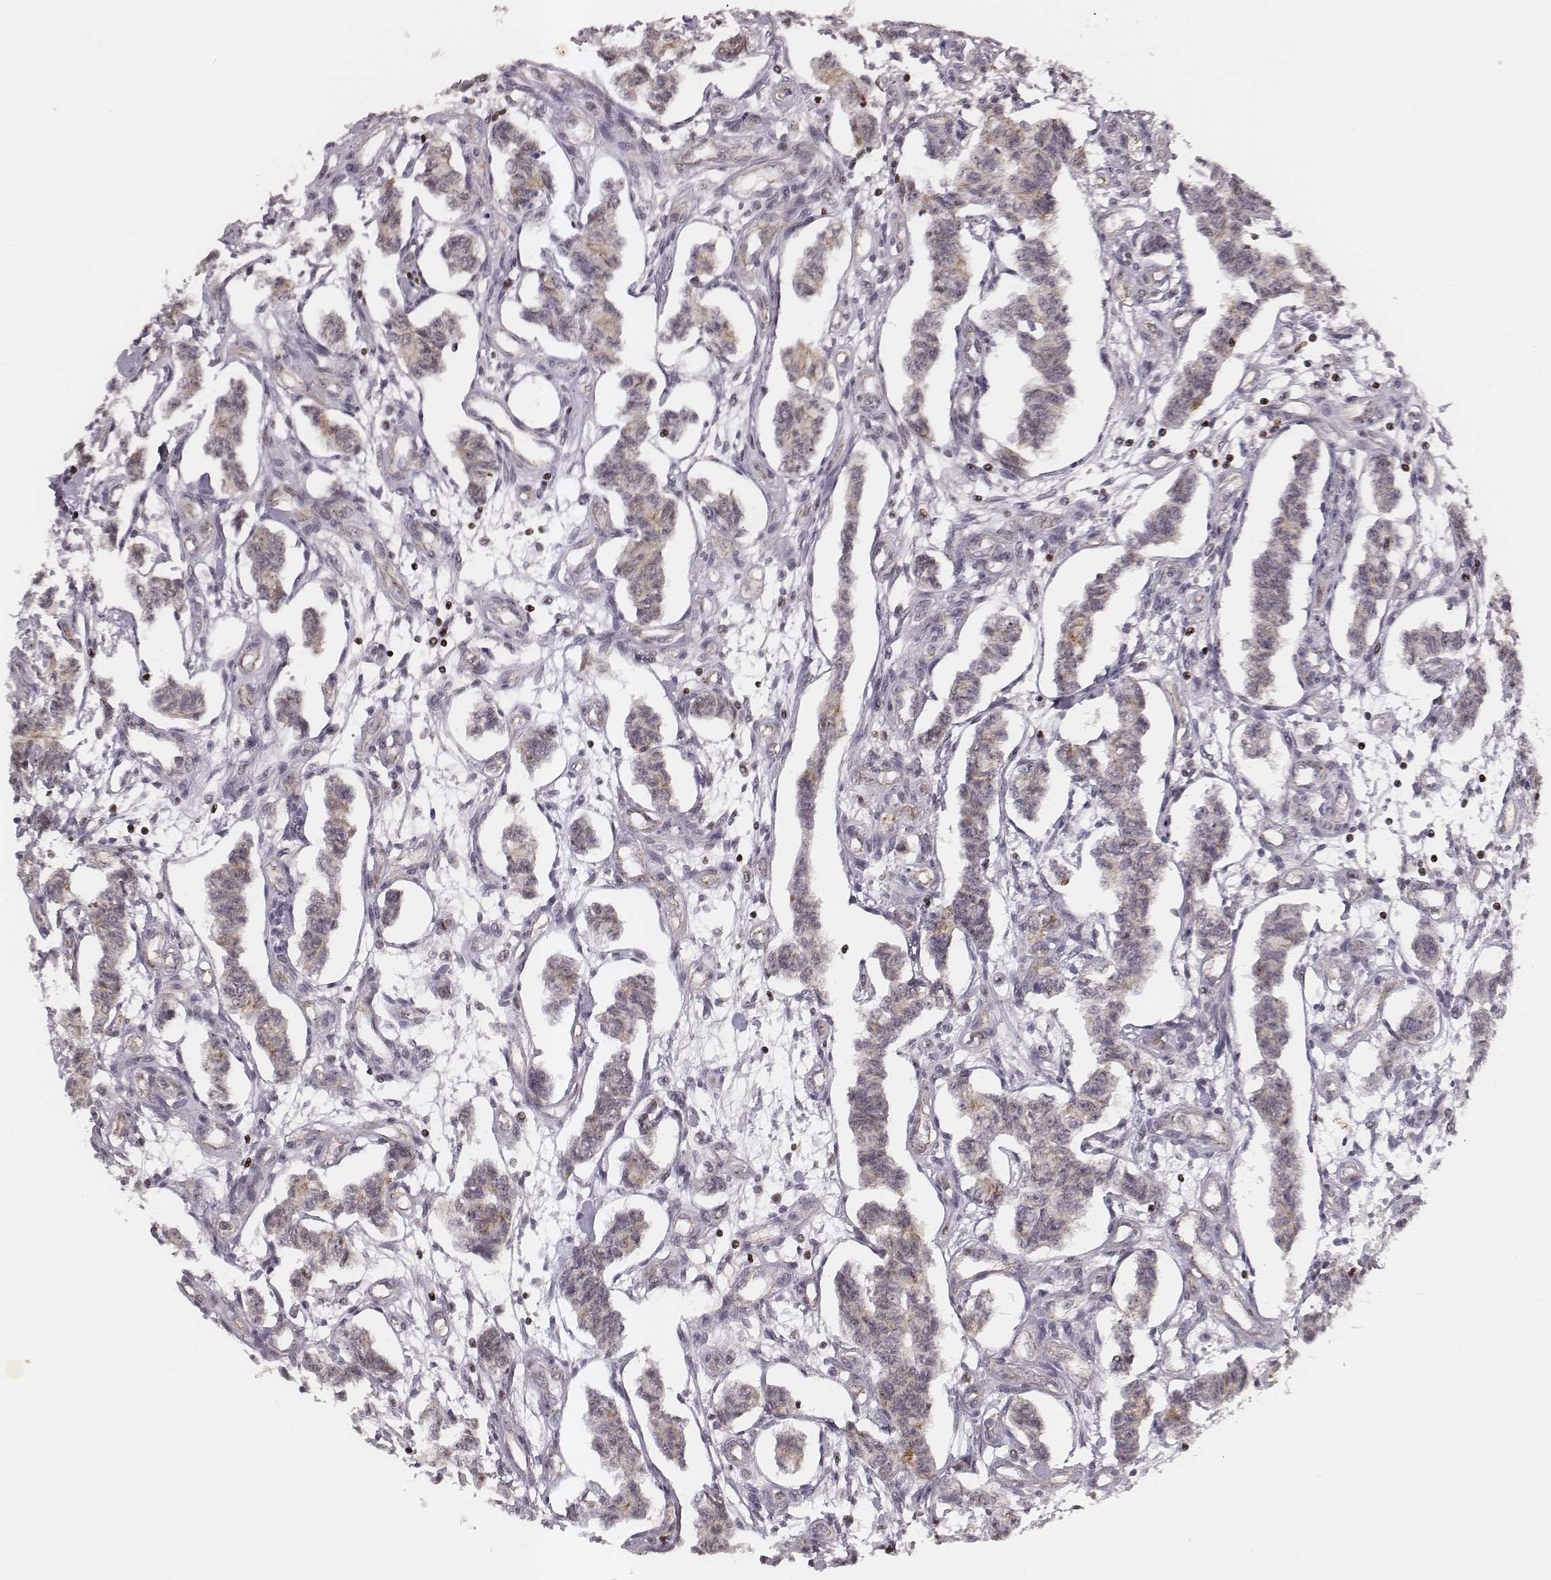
{"staining": {"intensity": "weak", "quantity": "<25%", "location": "cytoplasmic/membranous"}, "tissue": "carcinoid", "cell_type": "Tumor cells", "image_type": "cancer", "snomed": [{"axis": "morphology", "description": "Carcinoid, malignant, NOS"}, {"axis": "topography", "description": "Kidney"}], "caption": "This is an immunohistochemistry histopathology image of carcinoid. There is no staining in tumor cells.", "gene": "WDR59", "patient": {"sex": "female", "age": 41}}